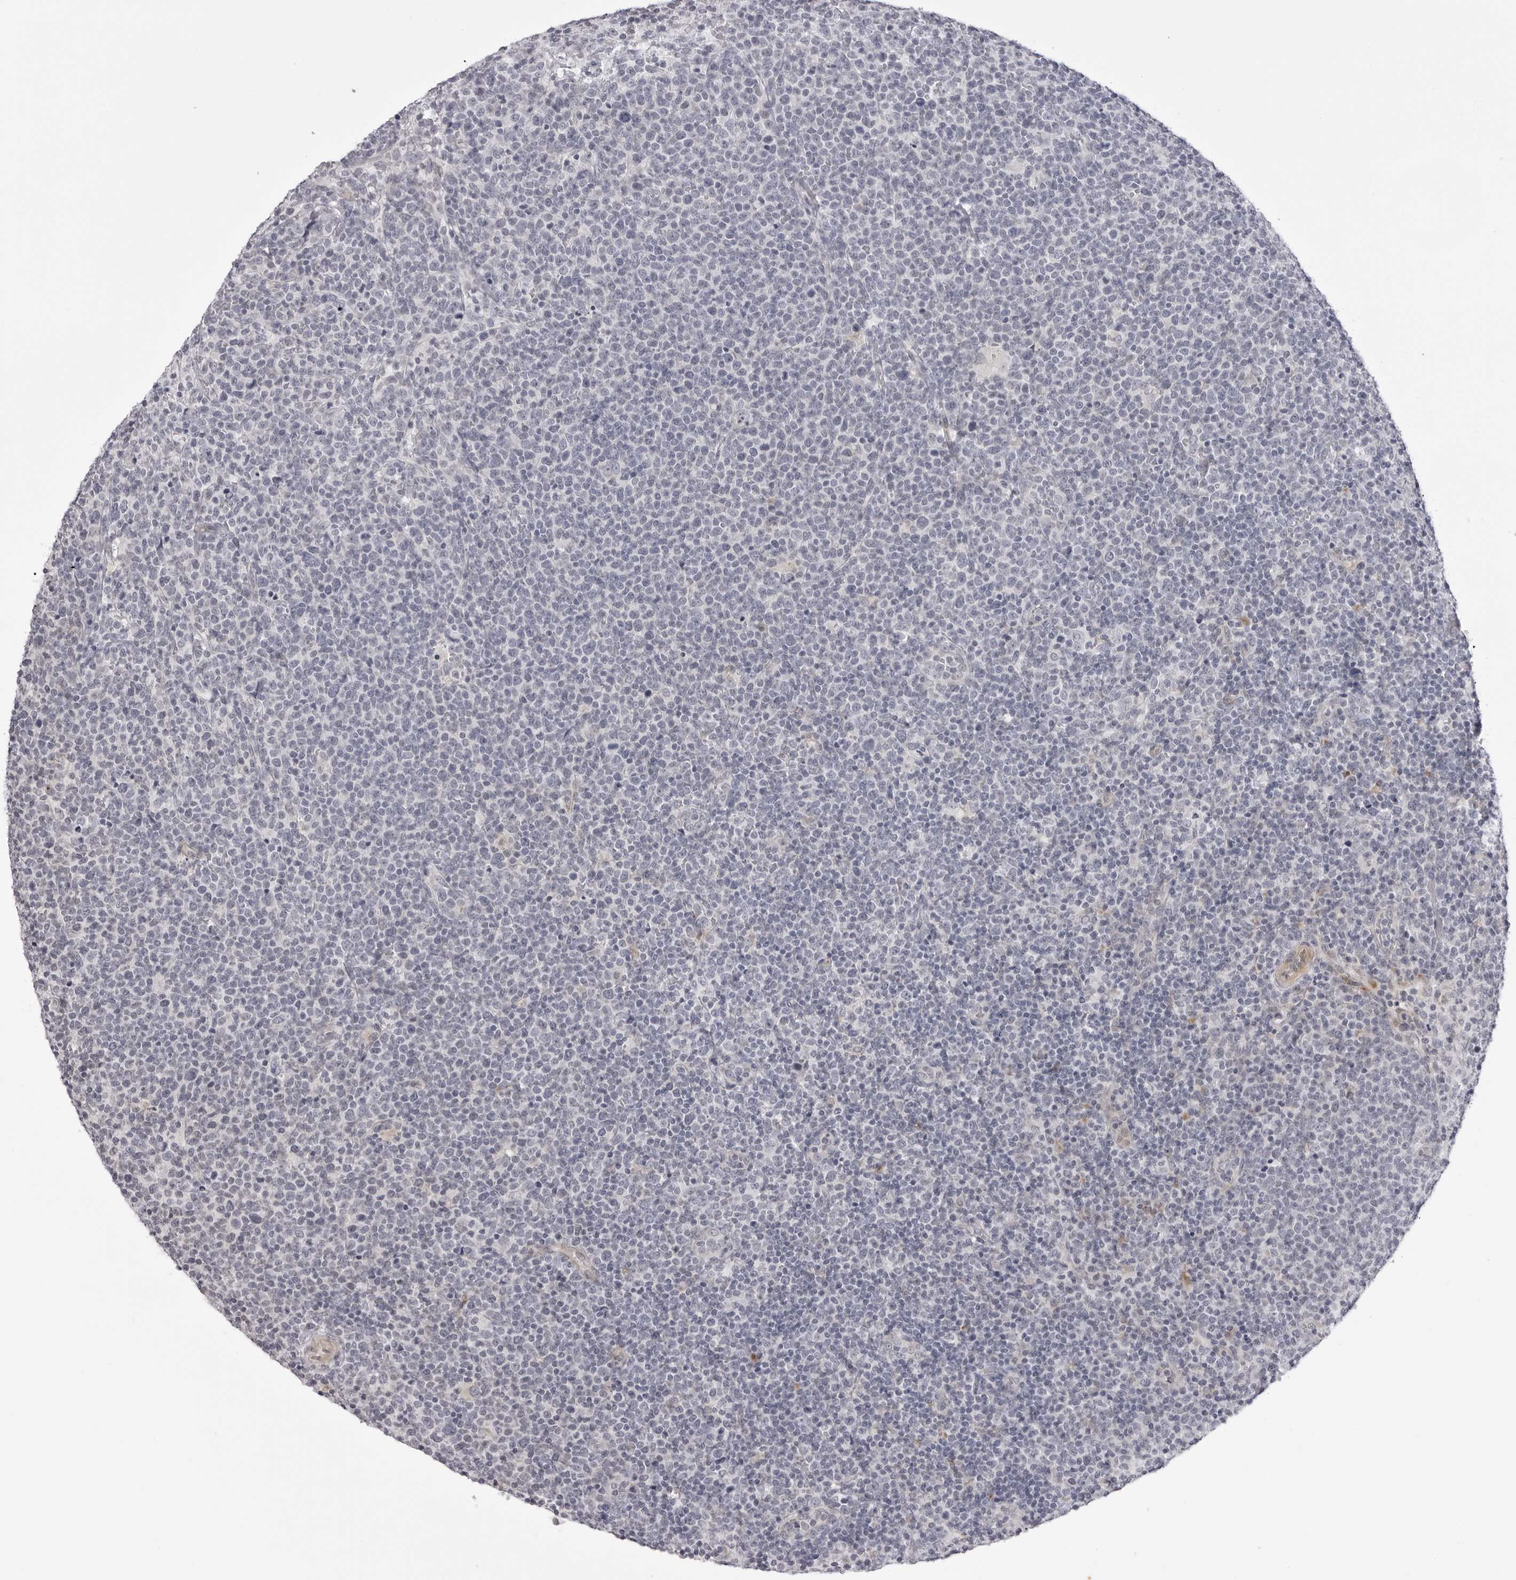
{"staining": {"intensity": "negative", "quantity": "none", "location": "none"}, "tissue": "lymphoma", "cell_type": "Tumor cells", "image_type": "cancer", "snomed": [{"axis": "morphology", "description": "Malignant lymphoma, non-Hodgkin's type, High grade"}, {"axis": "topography", "description": "Lymph node"}], "caption": "Tumor cells show no significant staining in malignant lymphoma, non-Hodgkin's type (high-grade).", "gene": "SUGCT", "patient": {"sex": "male", "age": 61}}